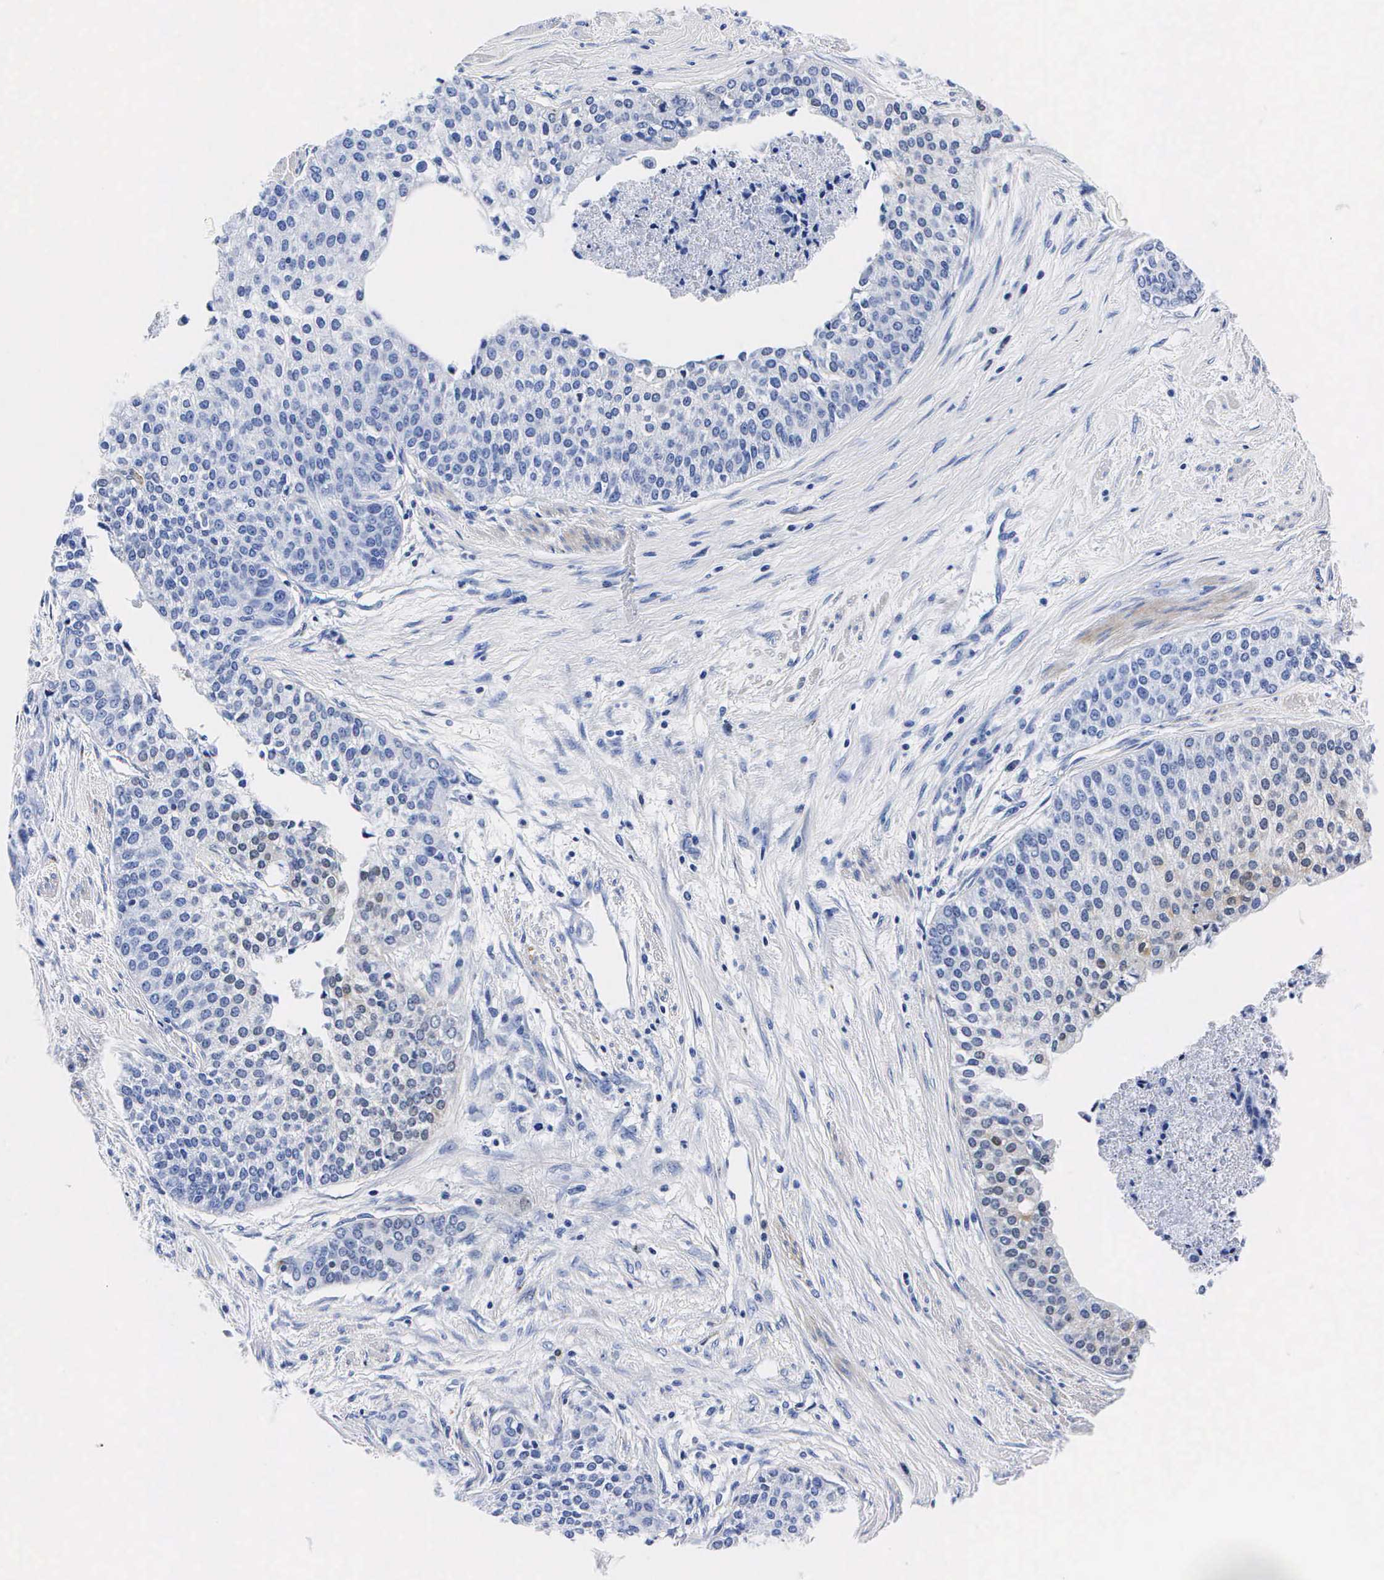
{"staining": {"intensity": "negative", "quantity": "none", "location": "none"}, "tissue": "urothelial cancer", "cell_type": "Tumor cells", "image_type": "cancer", "snomed": [{"axis": "morphology", "description": "Urothelial carcinoma, Low grade"}, {"axis": "topography", "description": "Urinary bladder"}], "caption": "Immunohistochemistry (IHC) image of low-grade urothelial carcinoma stained for a protein (brown), which exhibits no staining in tumor cells.", "gene": "ENO2", "patient": {"sex": "female", "age": 73}}